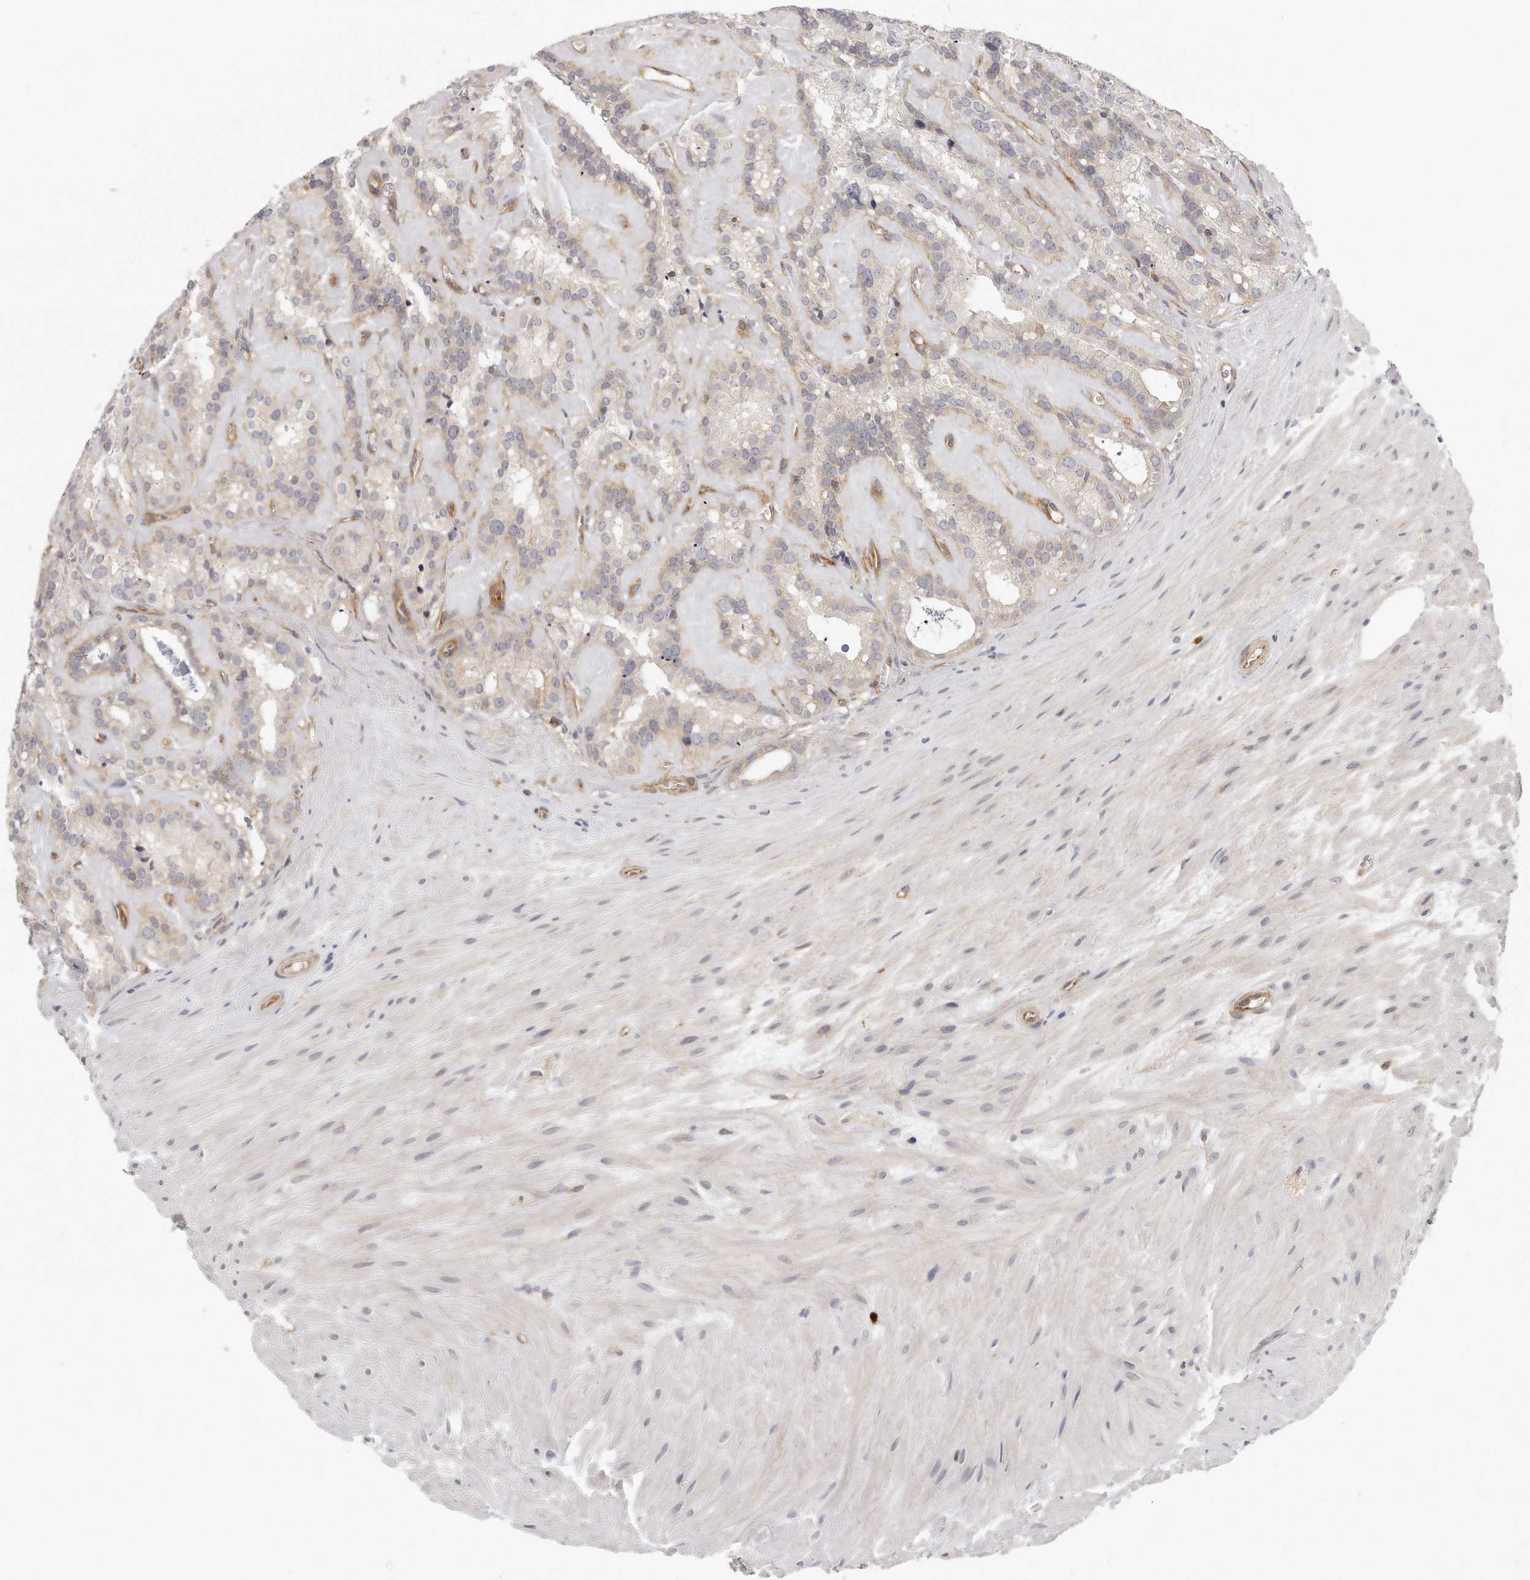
{"staining": {"intensity": "weak", "quantity": "<25%", "location": "cytoplasmic/membranous"}, "tissue": "seminal vesicle", "cell_type": "Glandular cells", "image_type": "normal", "snomed": [{"axis": "morphology", "description": "Normal tissue, NOS"}, {"axis": "topography", "description": "Prostate"}, {"axis": "topography", "description": "Seminal veicle"}], "caption": "DAB (3,3'-diaminobenzidine) immunohistochemical staining of normal seminal vesicle exhibits no significant expression in glandular cells.", "gene": "MTERF4", "patient": {"sex": "male", "age": 59}}